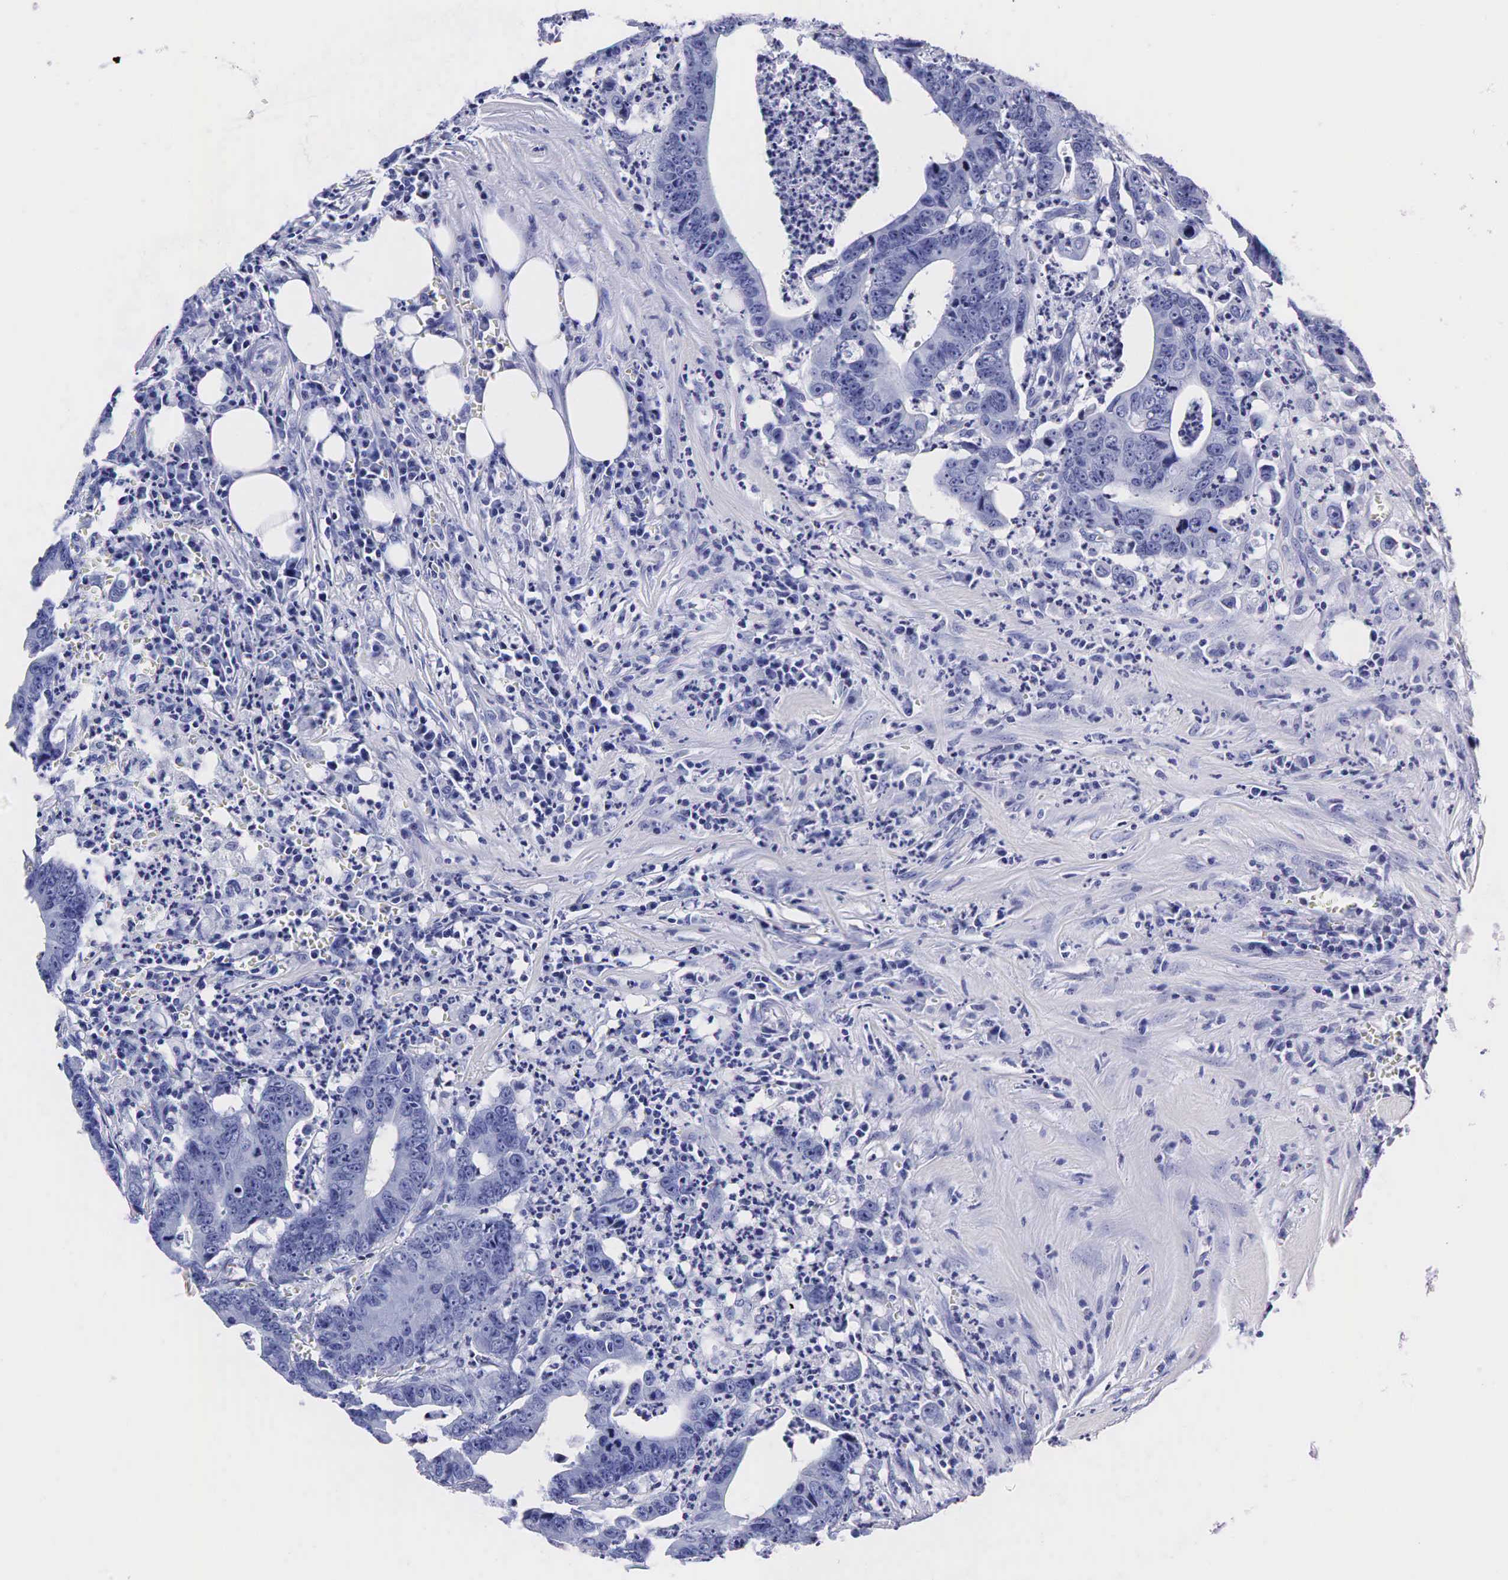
{"staining": {"intensity": "negative", "quantity": "none", "location": "none"}, "tissue": "colorectal cancer", "cell_type": "Tumor cells", "image_type": "cancer", "snomed": [{"axis": "morphology", "description": "Adenocarcinoma, NOS"}, {"axis": "topography", "description": "Colon"}], "caption": "IHC image of neoplastic tissue: colorectal adenocarcinoma stained with DAB (3,3'-diaminobenzidine) reveals no significant protein expression in tumor cells.", "gene": "TG", "patient": {"sex": "female", "age": 76}}